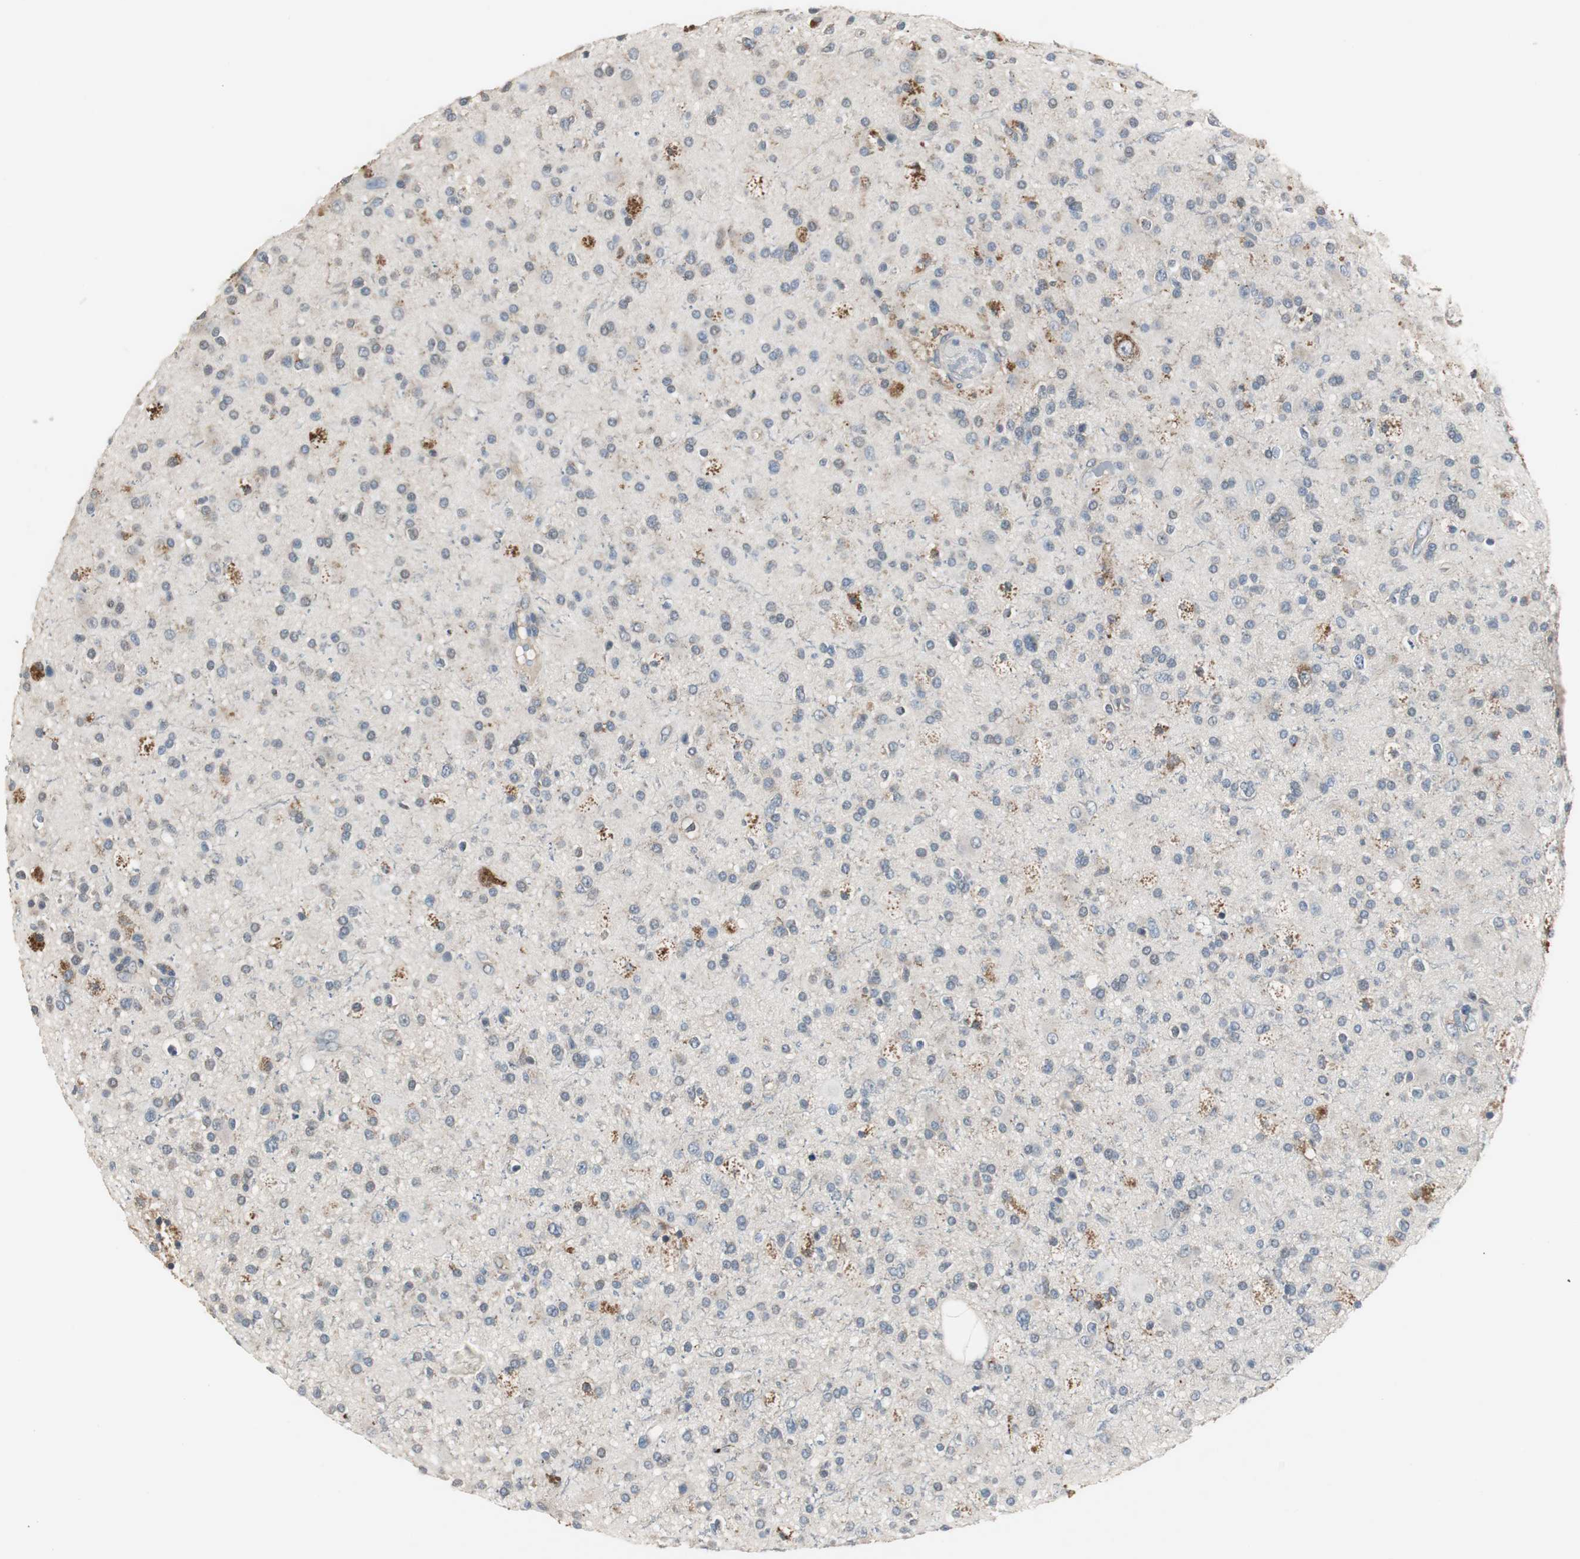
{"staining": {"intensity": "moderate", "quantity": "<25%", "location": "cytoplasmic/membranous"}, "tissue": "glioma", "cell_type": "Tumor cells", "image_type": "cancer", "snomed": [{"axis": "morphology", "description": "Glioma, malignant, High grade"}, {"axis": "topography", "description": "Brain"}], "caption": "A photomicrograph showing moderate cytoplasmic/membranous expression in approximately <25% of tumor cells in malignant high-grade glioma, as visualized by brown immunohistochemical staining.", "gene": "PTPRN2", "patient": {"sex": "male", "age": 33}}